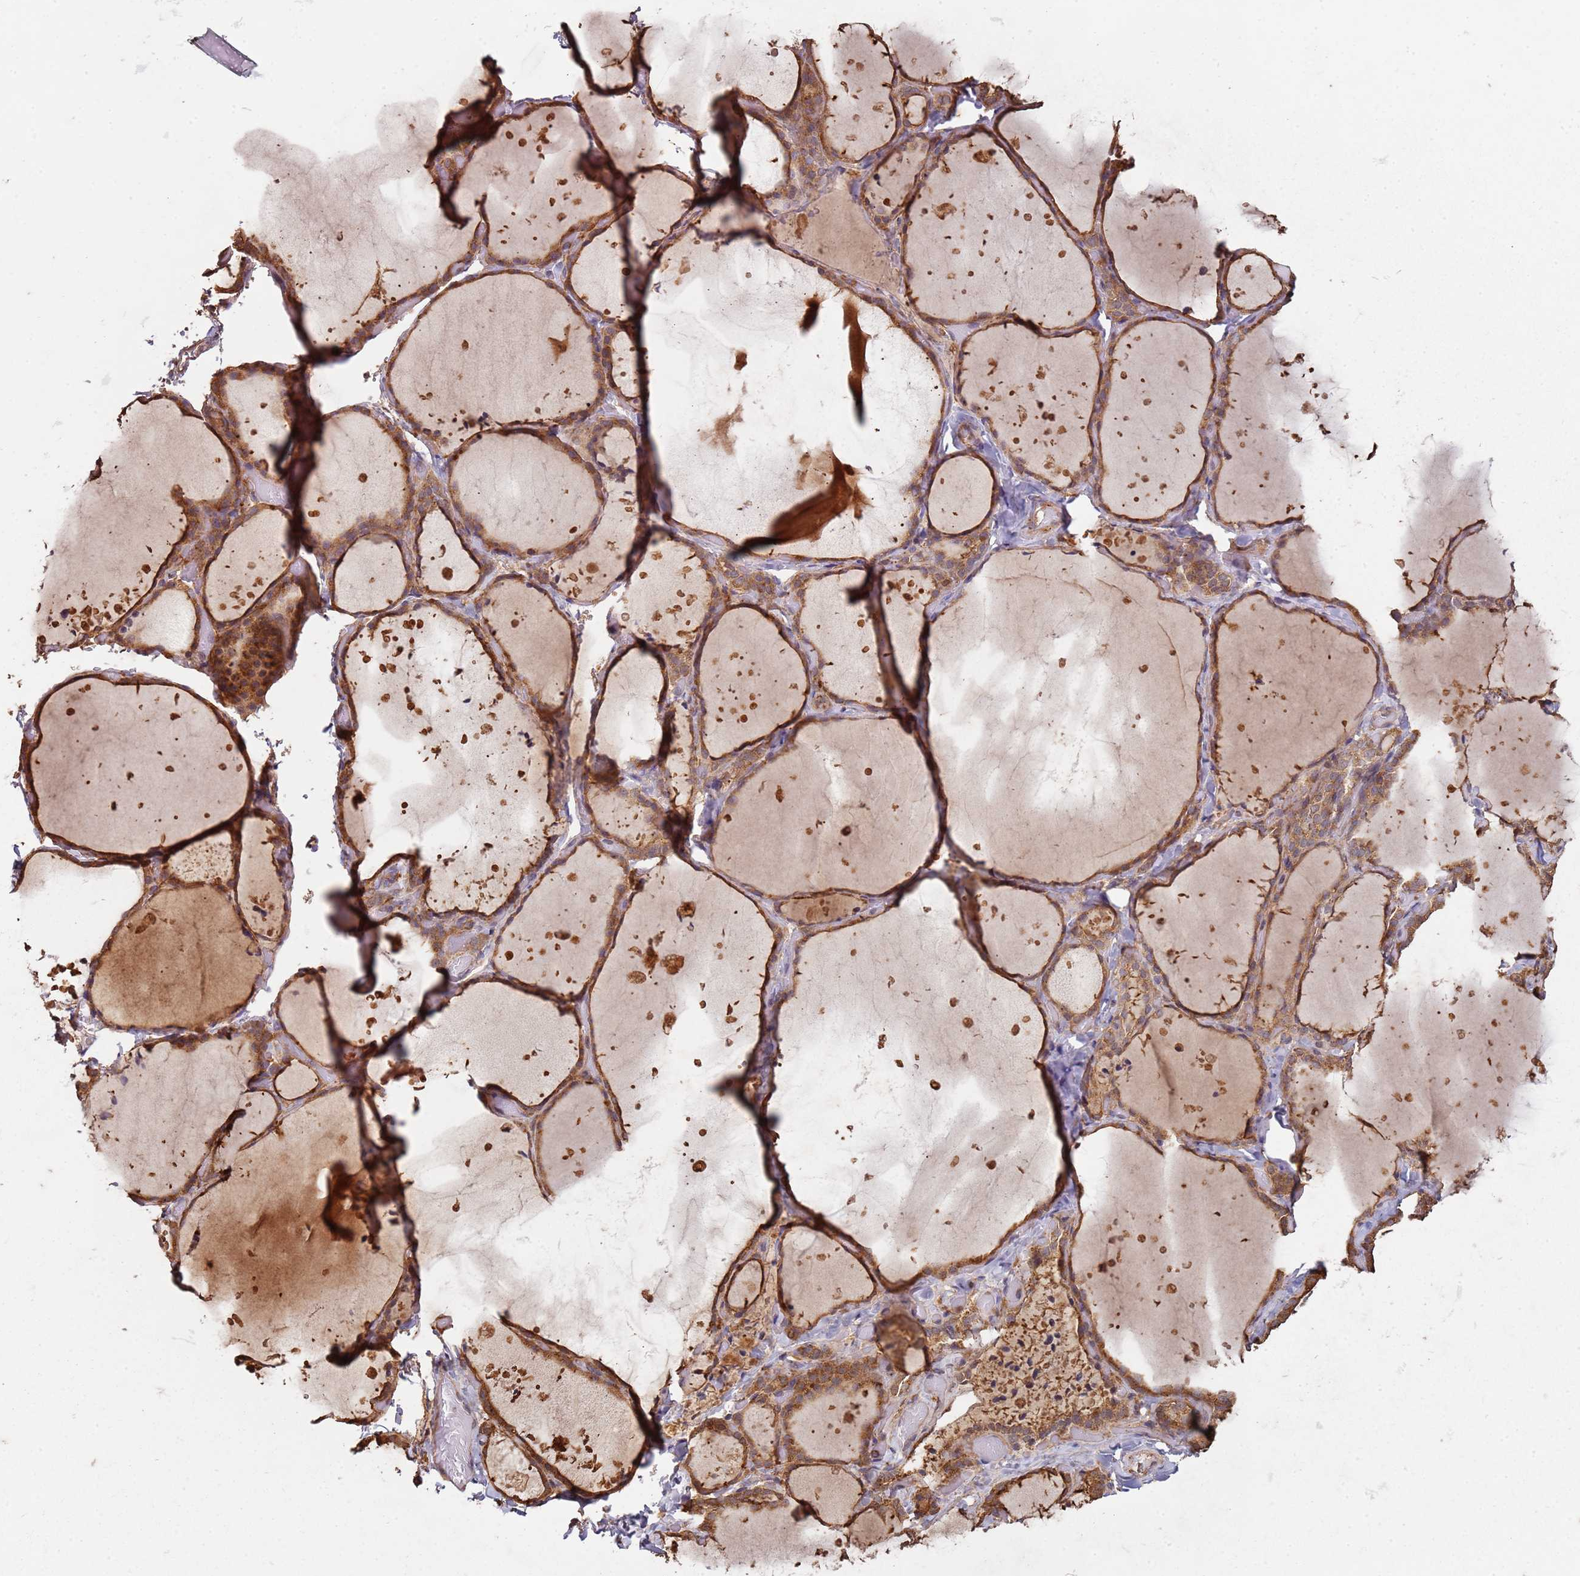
{"staining": {"intensity": "moderate", "quantity": ">75%", "location": "cytoplasmic/membranous"}, "tissue": "thyroid gland", "cell_type": "Glandular cells", "image_type": "normal", "snomed": [{"axis": "morphology", "description": "Normal tissue, NOS"}, {"axis": "topography", "description": "Thyroid gland"}], "caption": "DAB (3,3'-diaminobenzidine) immunohistochemical staining of normal human thyroid gland exhibits moderate cytoplasmic/membranous protein staining in approximately >75% of glandular cells.", "gene": "SCGB2B2", "patient": {"sex": "female", "age": 44}}